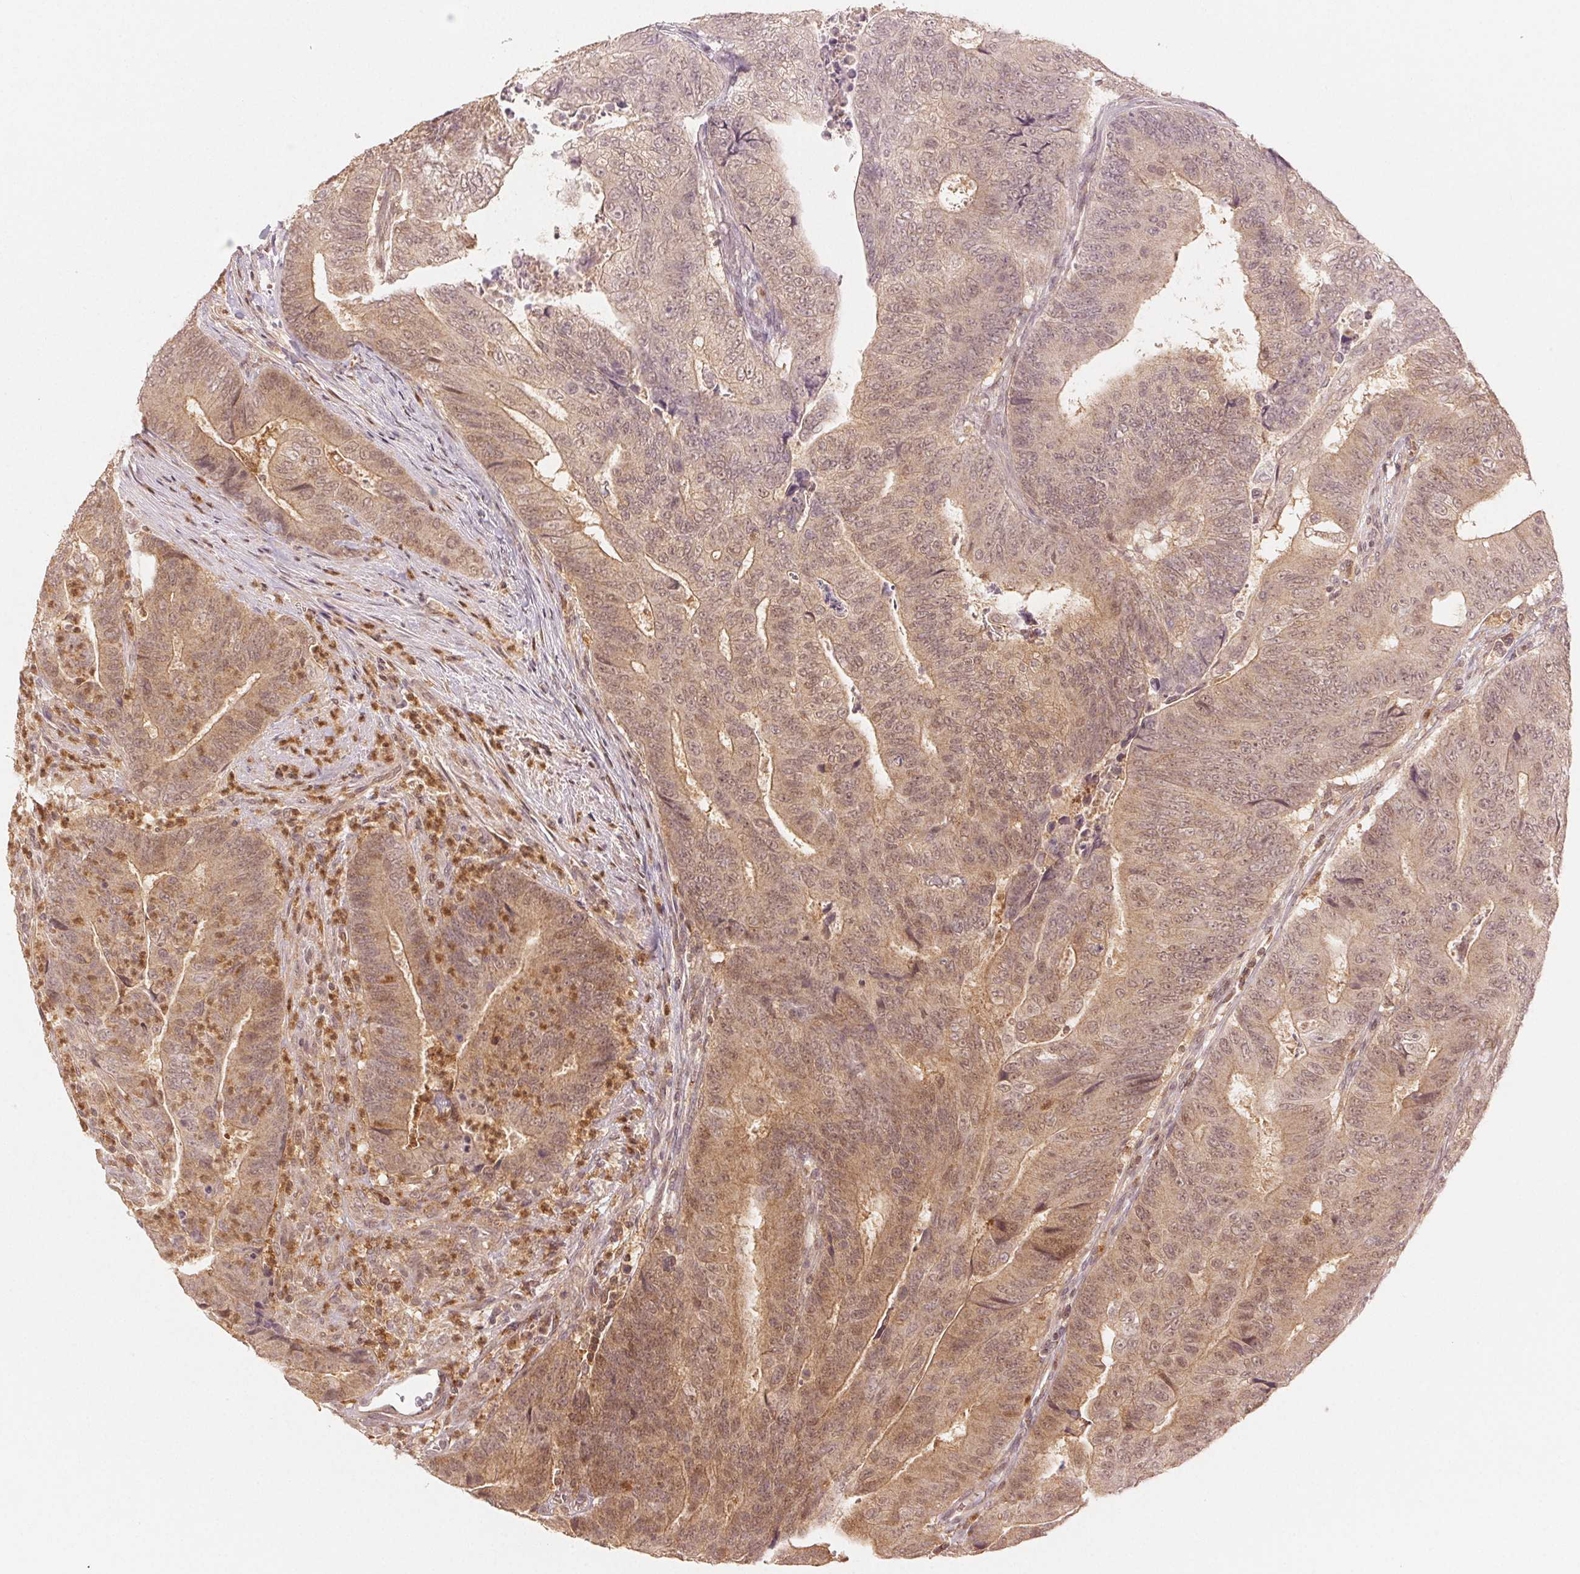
{"staining": {"intensity": "weak", "quantity": "25%-75%", "location": "cytoplasmic/membranous,nuclear"}, "tissue": "colorectal cancer", "cell_type": "Tumor cells", "image_type": "cancer", "snomed": [{"axis": "morphology", "description": "Adenocarcinoma, NOS"}, {"axis": "topography", "description": "Colon"}], "caption": "The histopathology image displays a brown stain indicating the presence of a protein in the cytoplasmic/membranous and nuclear of tumor cells in colorectal adenocarcinoma.", "gene": "MAPK14", "patient": {"sex": "female", "age": 48}}